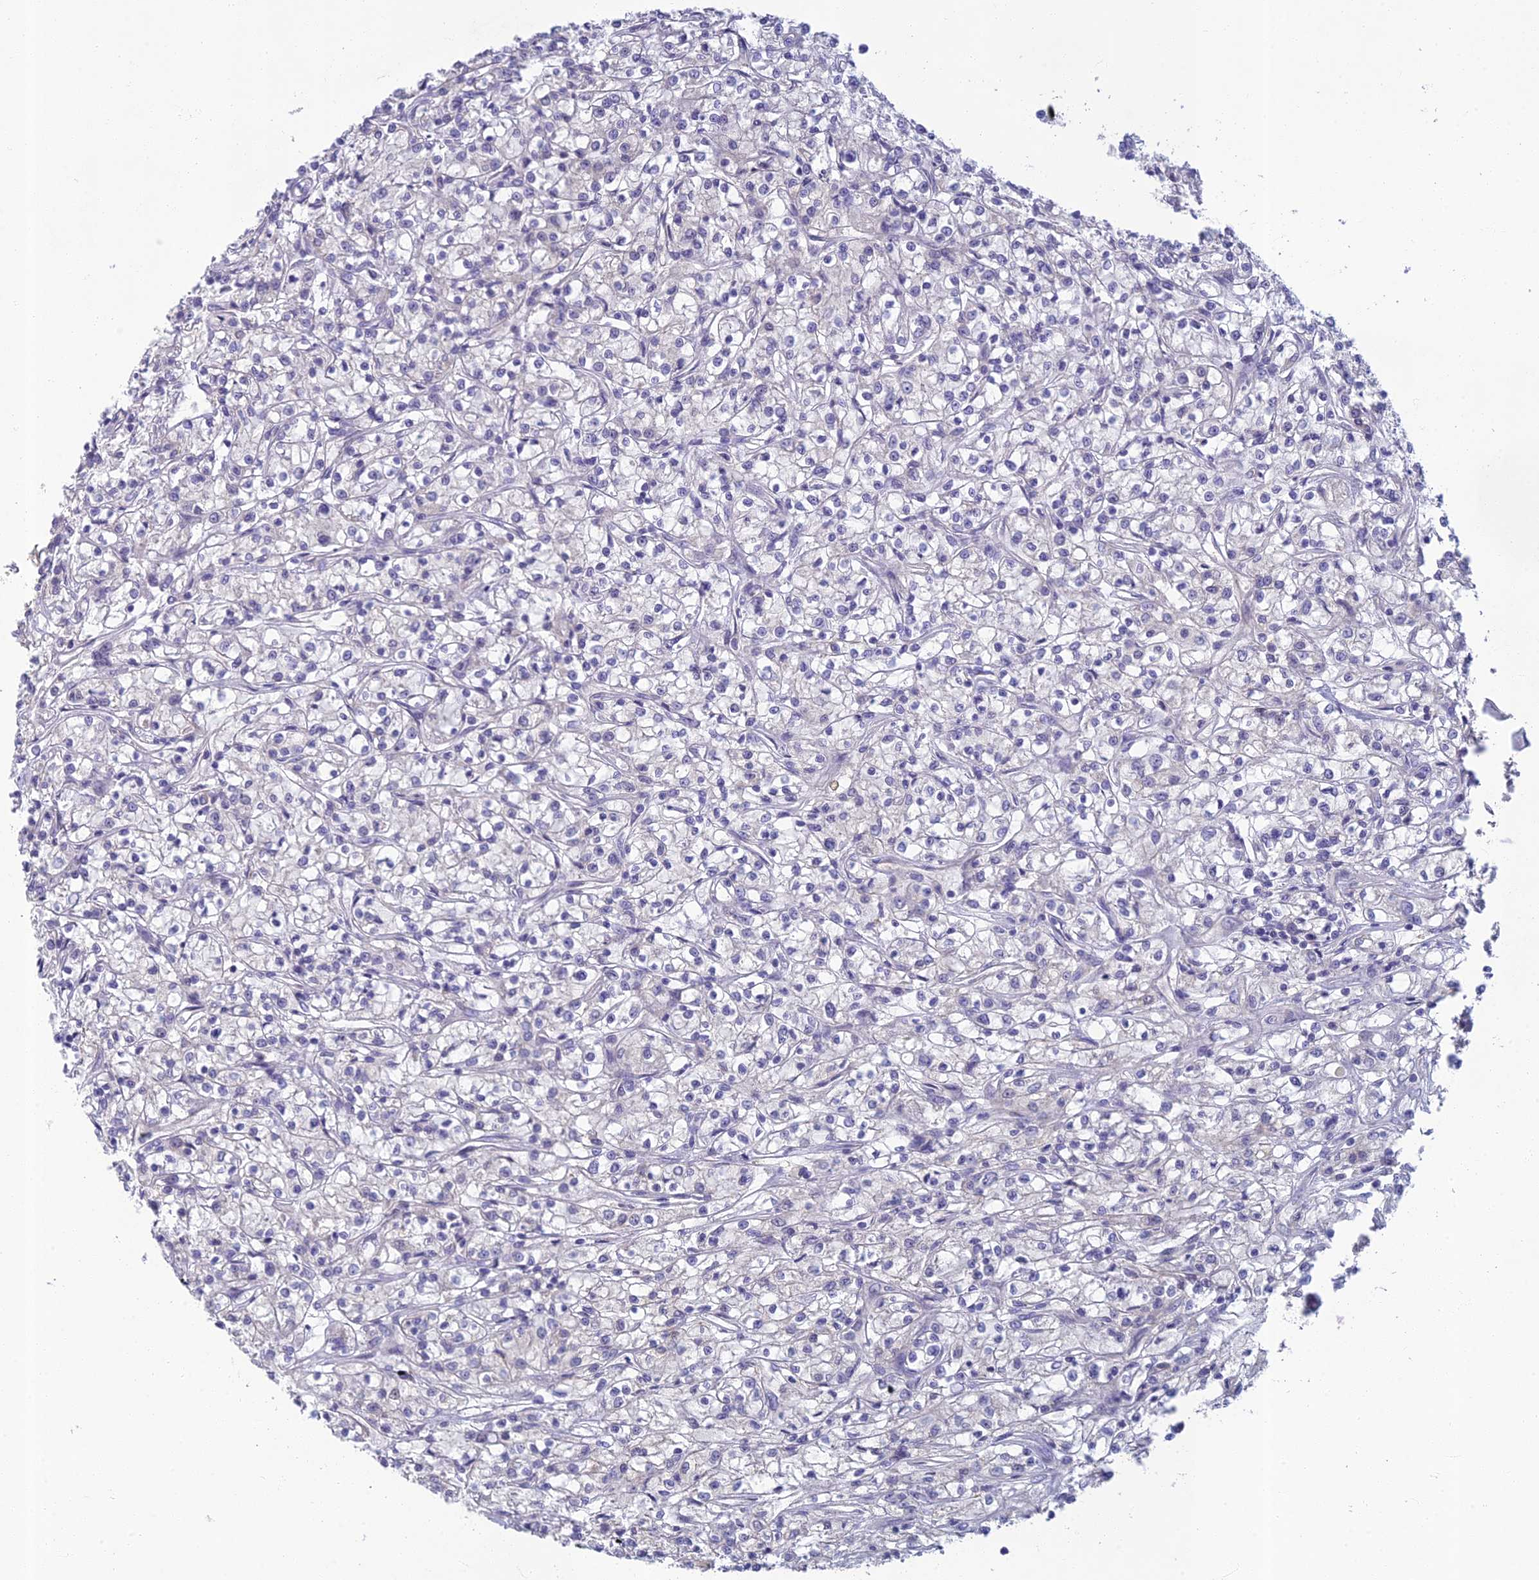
{"staining": {"intensity": "negative", "quantity": "none", "location": "none"}, "tissue": "renal cancer", "cell_type": "Tumor cells", "image_type": "cancer", "snomed": [{"axis": "morphology", "description": "Adenocarcinoma, NOS"}, {"axis": "topography", "description": "Kidney"}], "caption": "This is a micrograph of IHC staining of adenocarcinoma (renal), which shows no expression in tumor cells. The staining was performed using DAB (3,3'-diaminobenzidine) to visualize the protein expression in brown, while the nuclei were stained in blue with hematoxylin (Magnification: 20x).", "gene": "SLC25A41", "patient": {"sex": "female", "age": 59}}